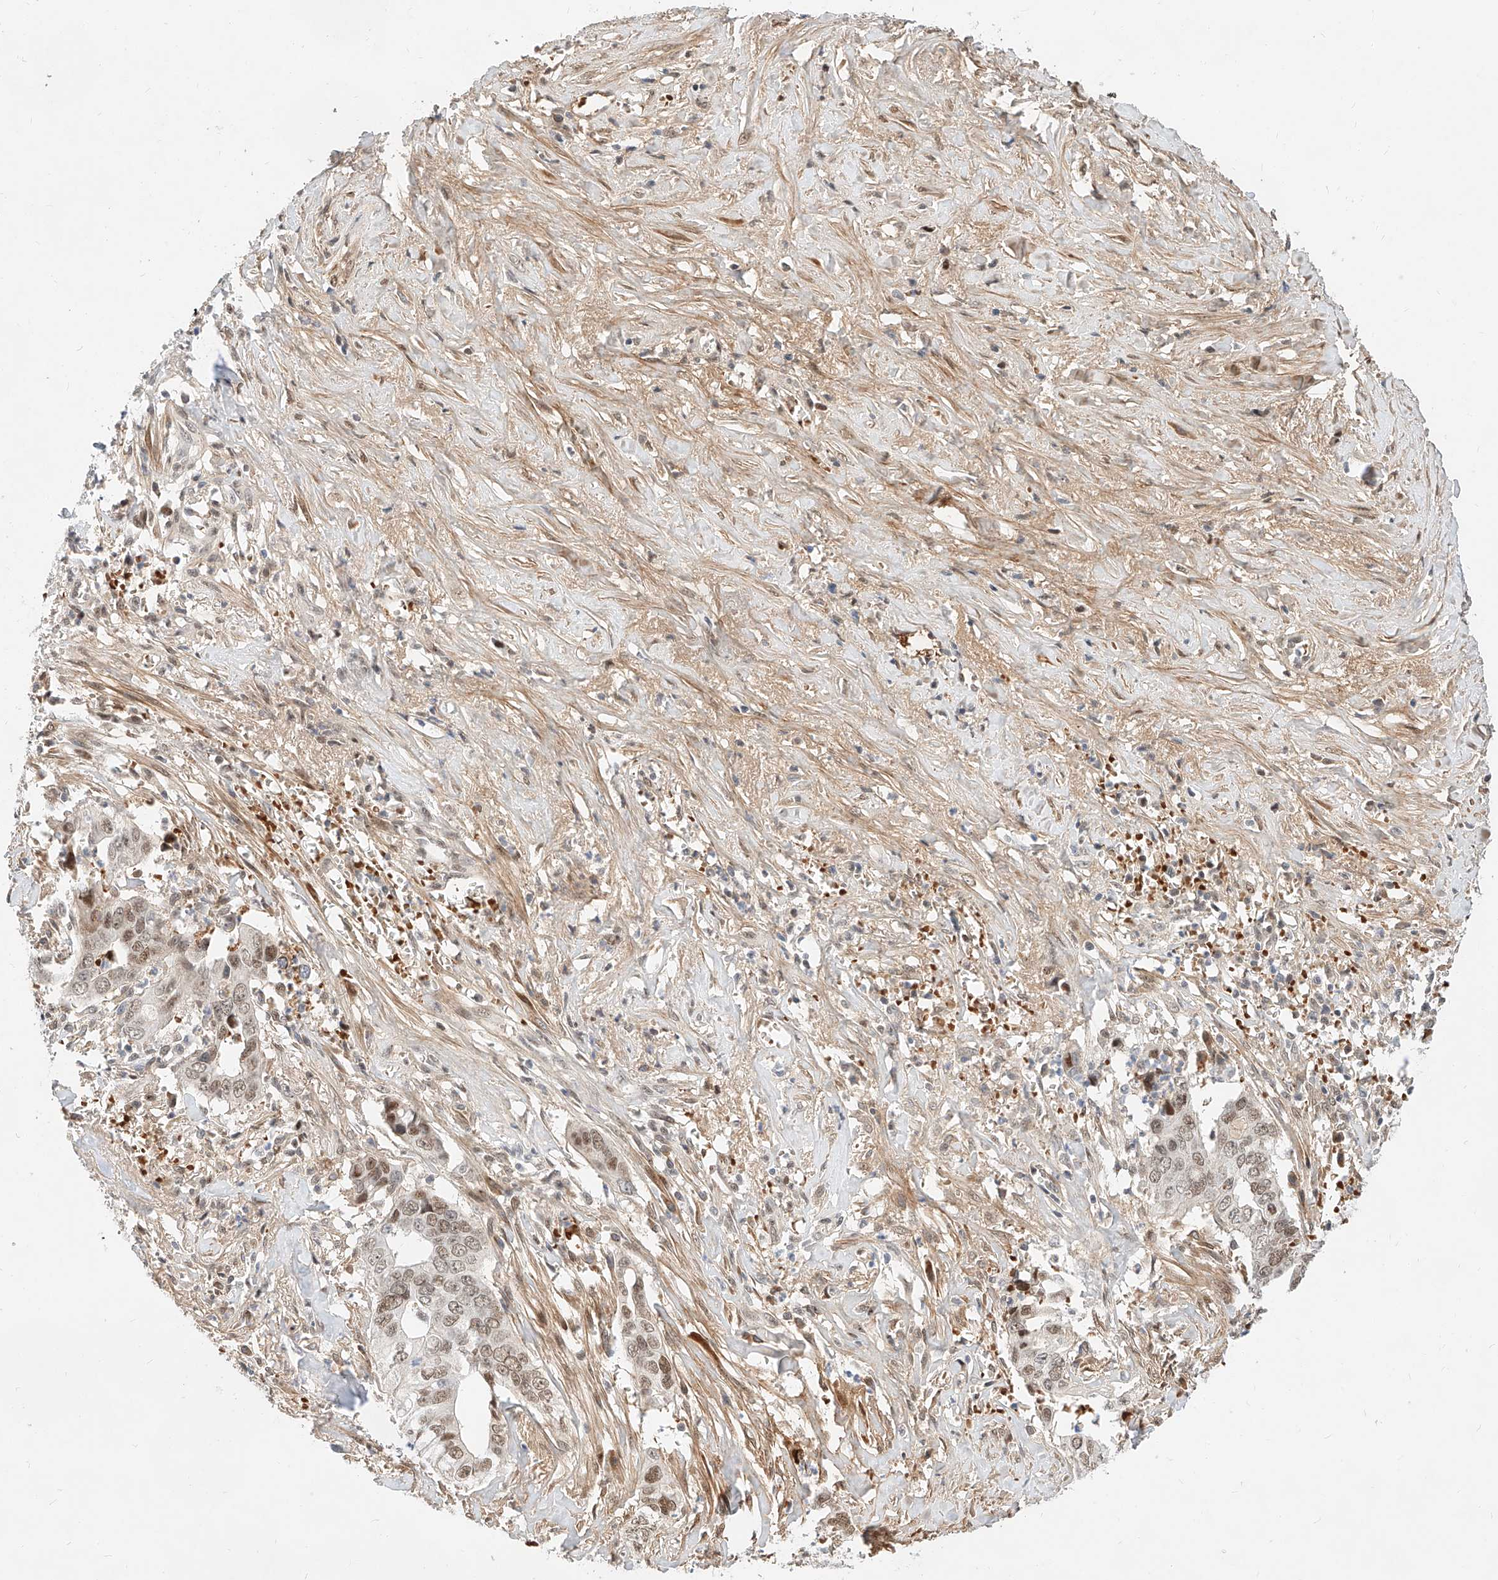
{"staining": {"intensity": "moderate", "quantity": ">75%", "location": "nuclear"}, "tissue": "liver cancer", "cell_type": "Tumor cells", "image_type": "cancer", "snomed": [{"axis": "morphology", "description": "Cholangiocarcinoma"}, {"axis": "topography", "description": "Liver"}], "caption": "Immunohistochemical staining of liver cancer (cholangiocarcinoma) exhibits moderate nuclear protein staining in about >75% of tumor cells.", "gene": "CBX8", "patient": {"sex": "female", "age": 79}}